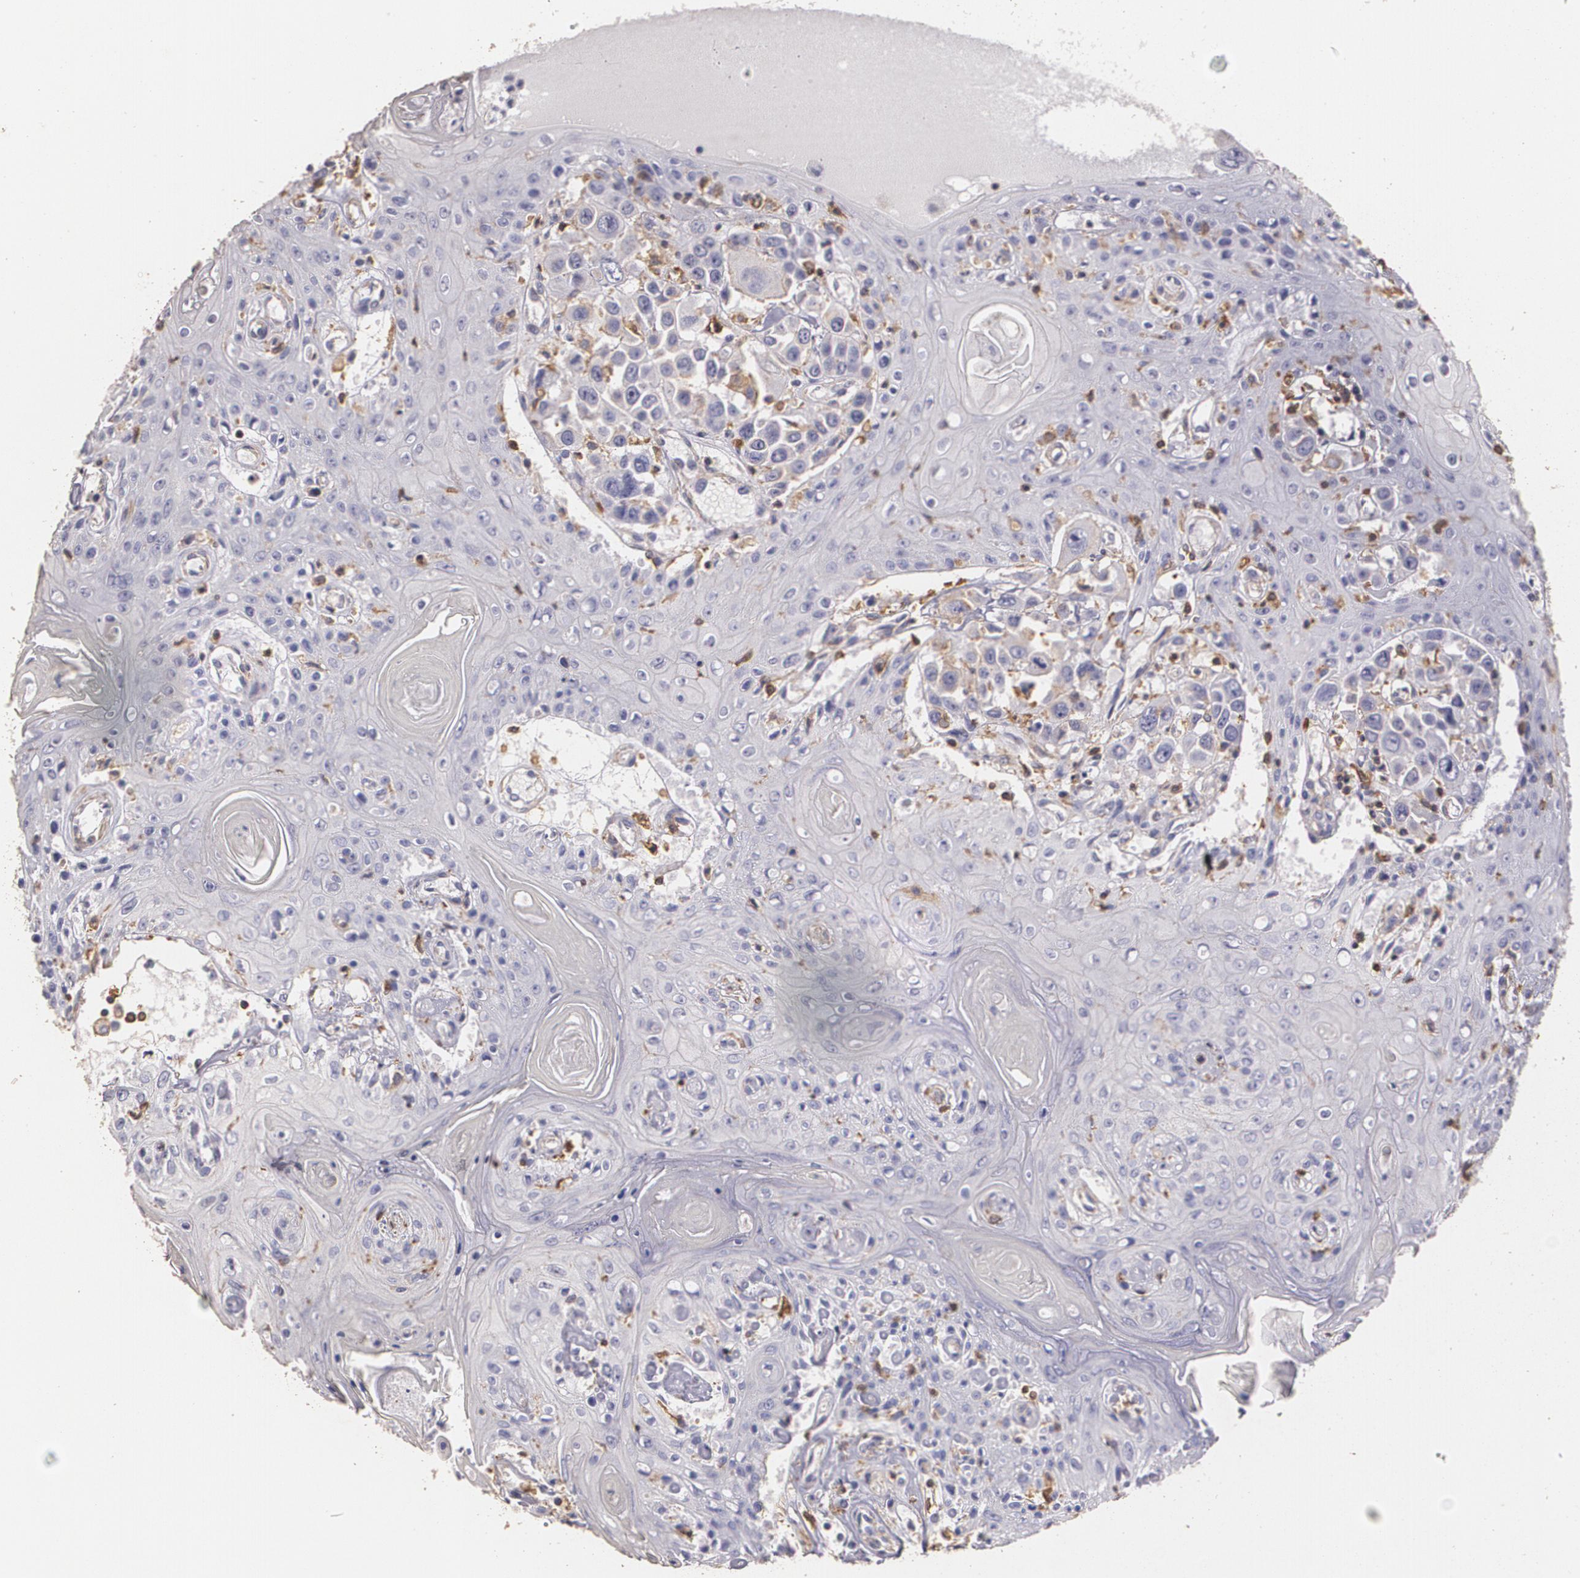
{"staining": {"intensity": "weak", "quantity": "<25%", "location": "cytoplasmic/membranous"}, "tissue": "head and neck cancer", "cell_type": "Tumor cells", "image_type": "cancer", "snomed": [{"axis": "morphology", "description": "Squamous cell carcinoma, NOS"}, {"axis": "topography", "description": "Oral tissue"}, {"axis": "topography", "description": "Head-Neck"}], "caption": "DAB immunohistochemical staining of human squamous cell carcinoma (head and neck) displays no significant staining in tumor cells. (DAB (3,3'-diaminobenzidine) immunohistochemistry visualized using brightfield microscopy, high magnification).", "gene": "TGFBR1", "patient": {"sex": "female", "age": 76}}